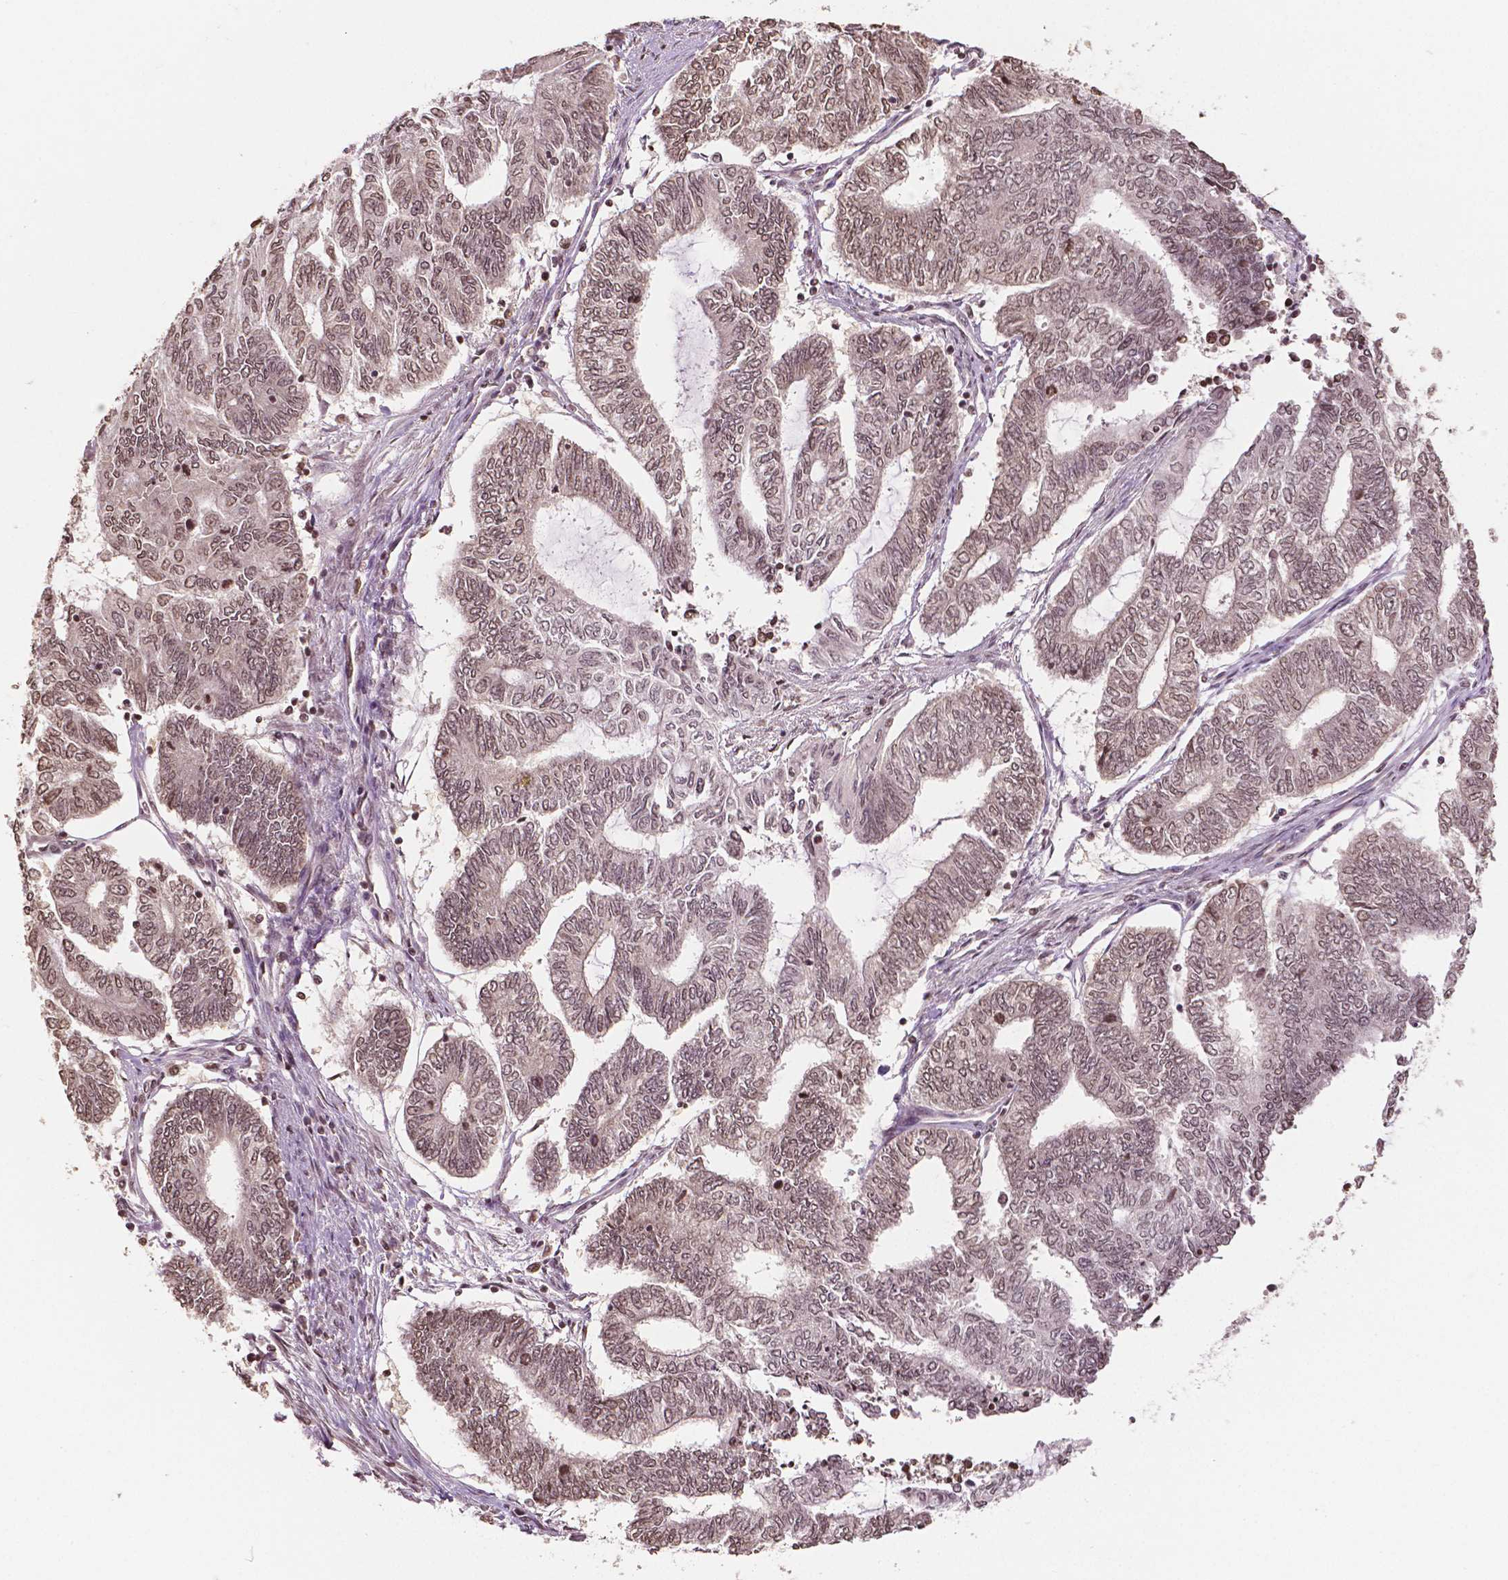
{"staining": {"intensity": "moderate", "quantity": ">75%", "location": "nuclear"}, "tissue": "endometrial cancer", "cell_type": "Tumor cells", "image_type": "cancer", "snomed": [{"axis": "morphology", "description": "Adenocarcinoma, NOS"}, {"axis": "topography", "description": "Uterus"}, {"axis": "topography", "description": "Endometrium"}], "caption": "Adenocarcinoma (endometrial) was stained to show a protein in brown. There is medium levels of moderate nuclear staining in approximately >75% of tumor cells.", "gene": "DEK", "patient": {"sex": "female", "age": 70}}